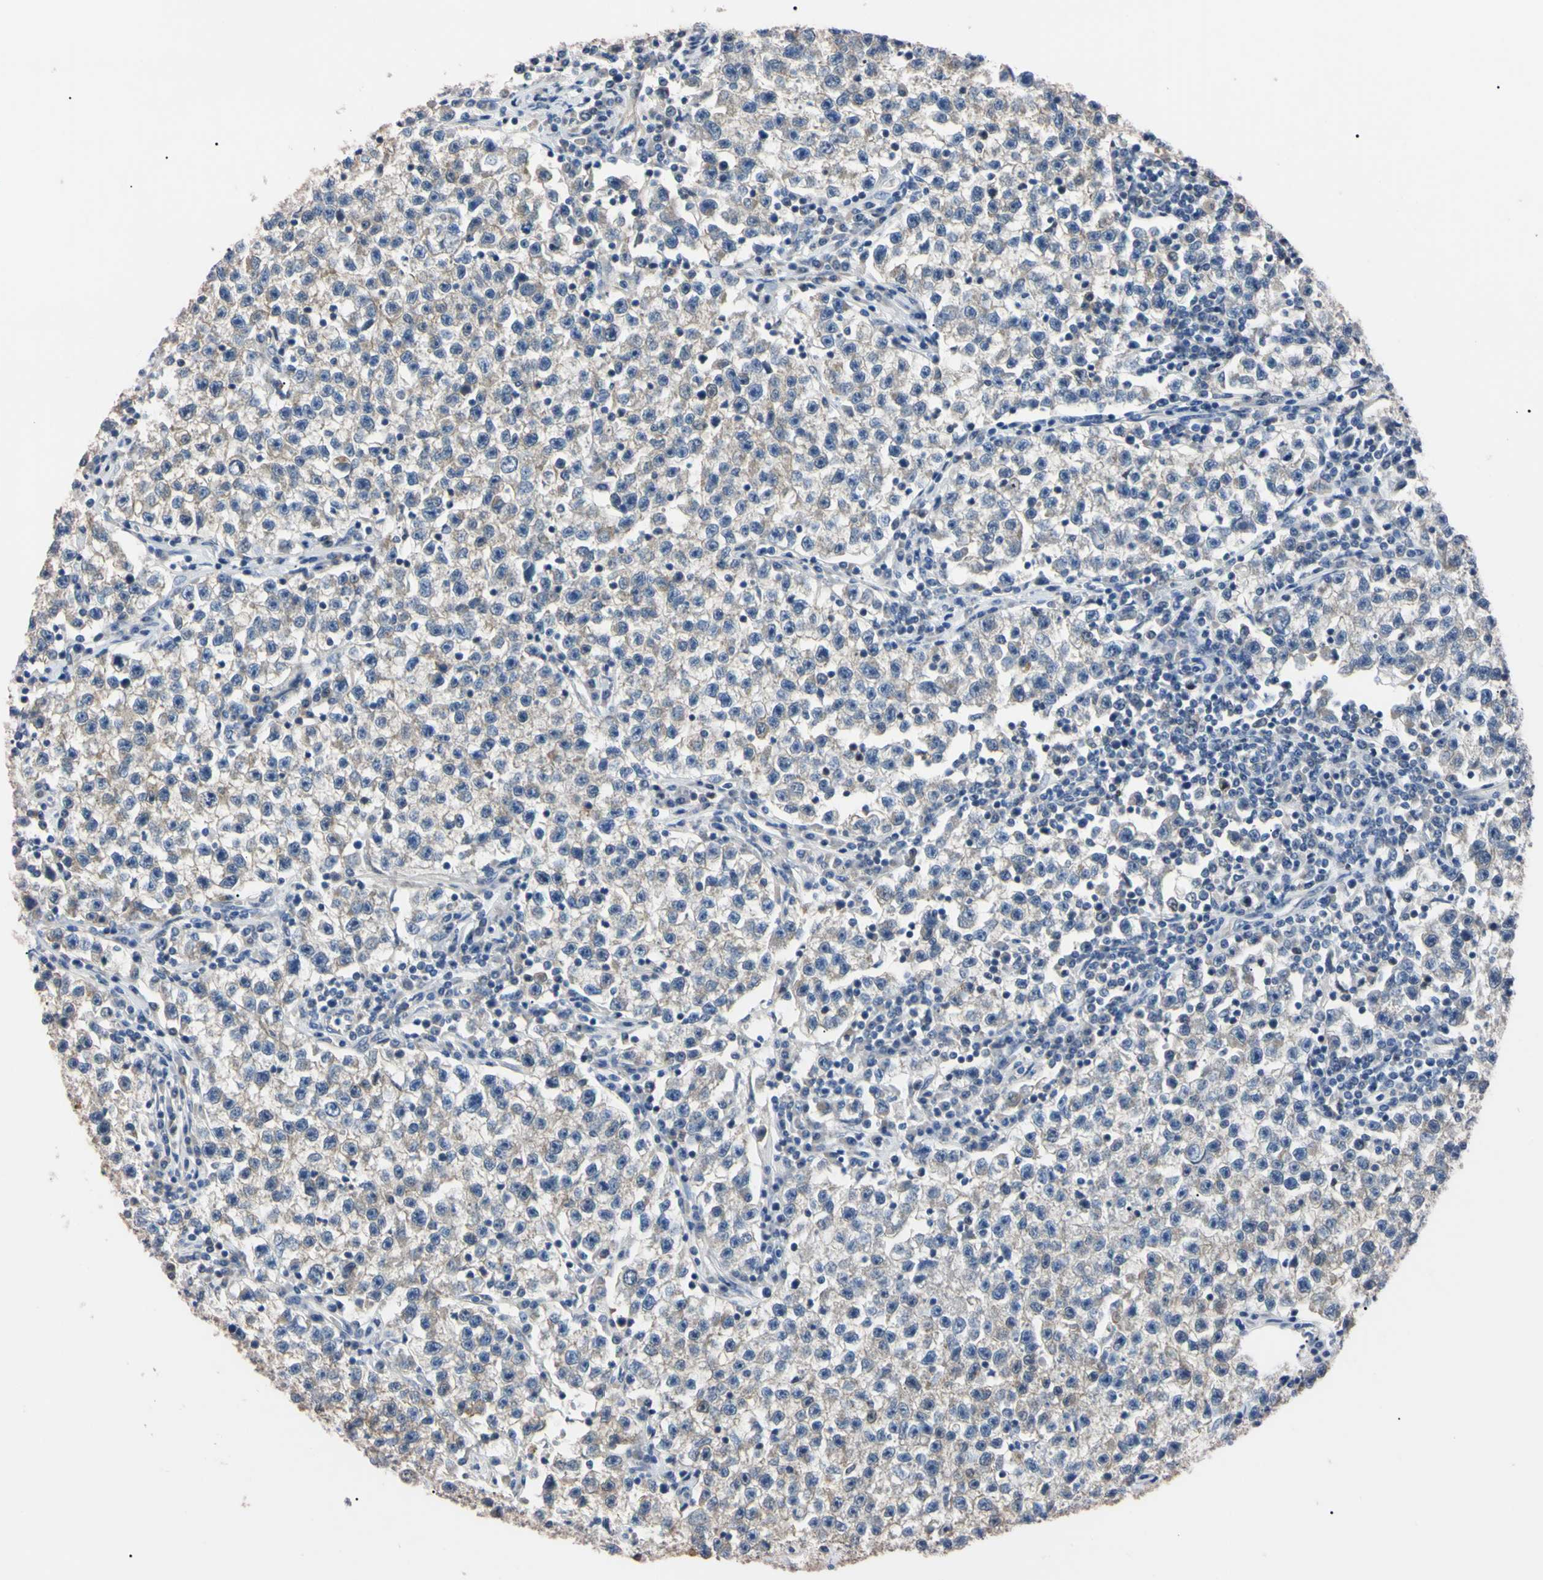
{"staining": {"intensity": "negative", "quantity": "none", "location": "none"}, "tissue": "testis cancer", "cell_type": "Tumor cells", "image_type": "cancer", "snomed": [{"axis": "morphology", "description": "Seminoma, NOS"}, {"axis": "topography", "description": "Testis"}], "caption": "Immunohistochemistry (IHC) of testis cancer exhibits no expression in tumor cells.", "gene": "RARS1", "patient": {"sex": "male", "age": 22}}